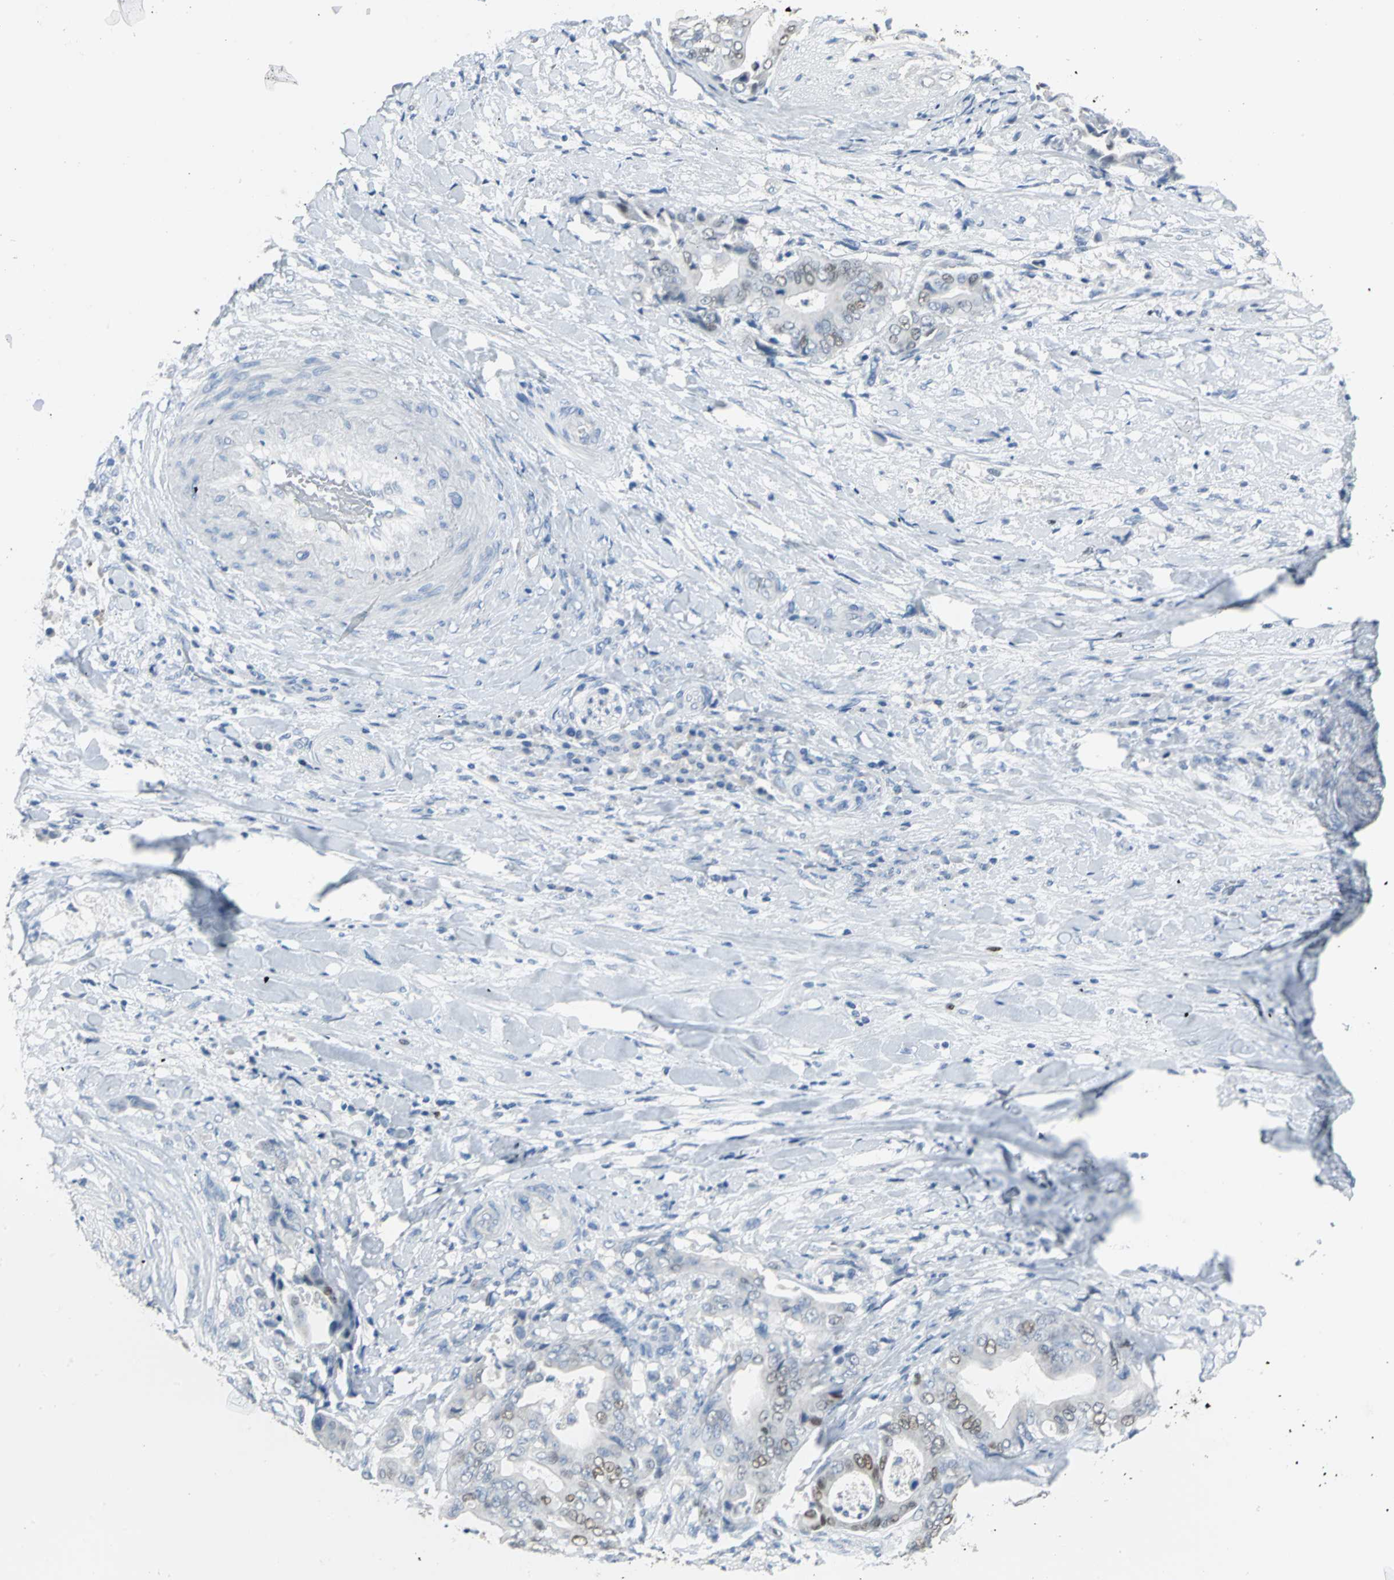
{"staining": {"intensity": "moderate", "quantity": "<25%", "location": "nuclear"}, "tissue": "liver cancer", "cell_type": "Tumor cells", "image_type": "cancer", "snomed": [{"axis": "morphology", "description": "Cholangiocarcinoma"}, {"axis": "topography", "description": "Liver"}], "caption": "Brown immunohistochemical staining in human liver cholangiocarcinoma reveals moderate nuclear positivity in about <25% of tumor cells.", "gene": "MCM3", "patient": {"sex": "male", "age": 58}}